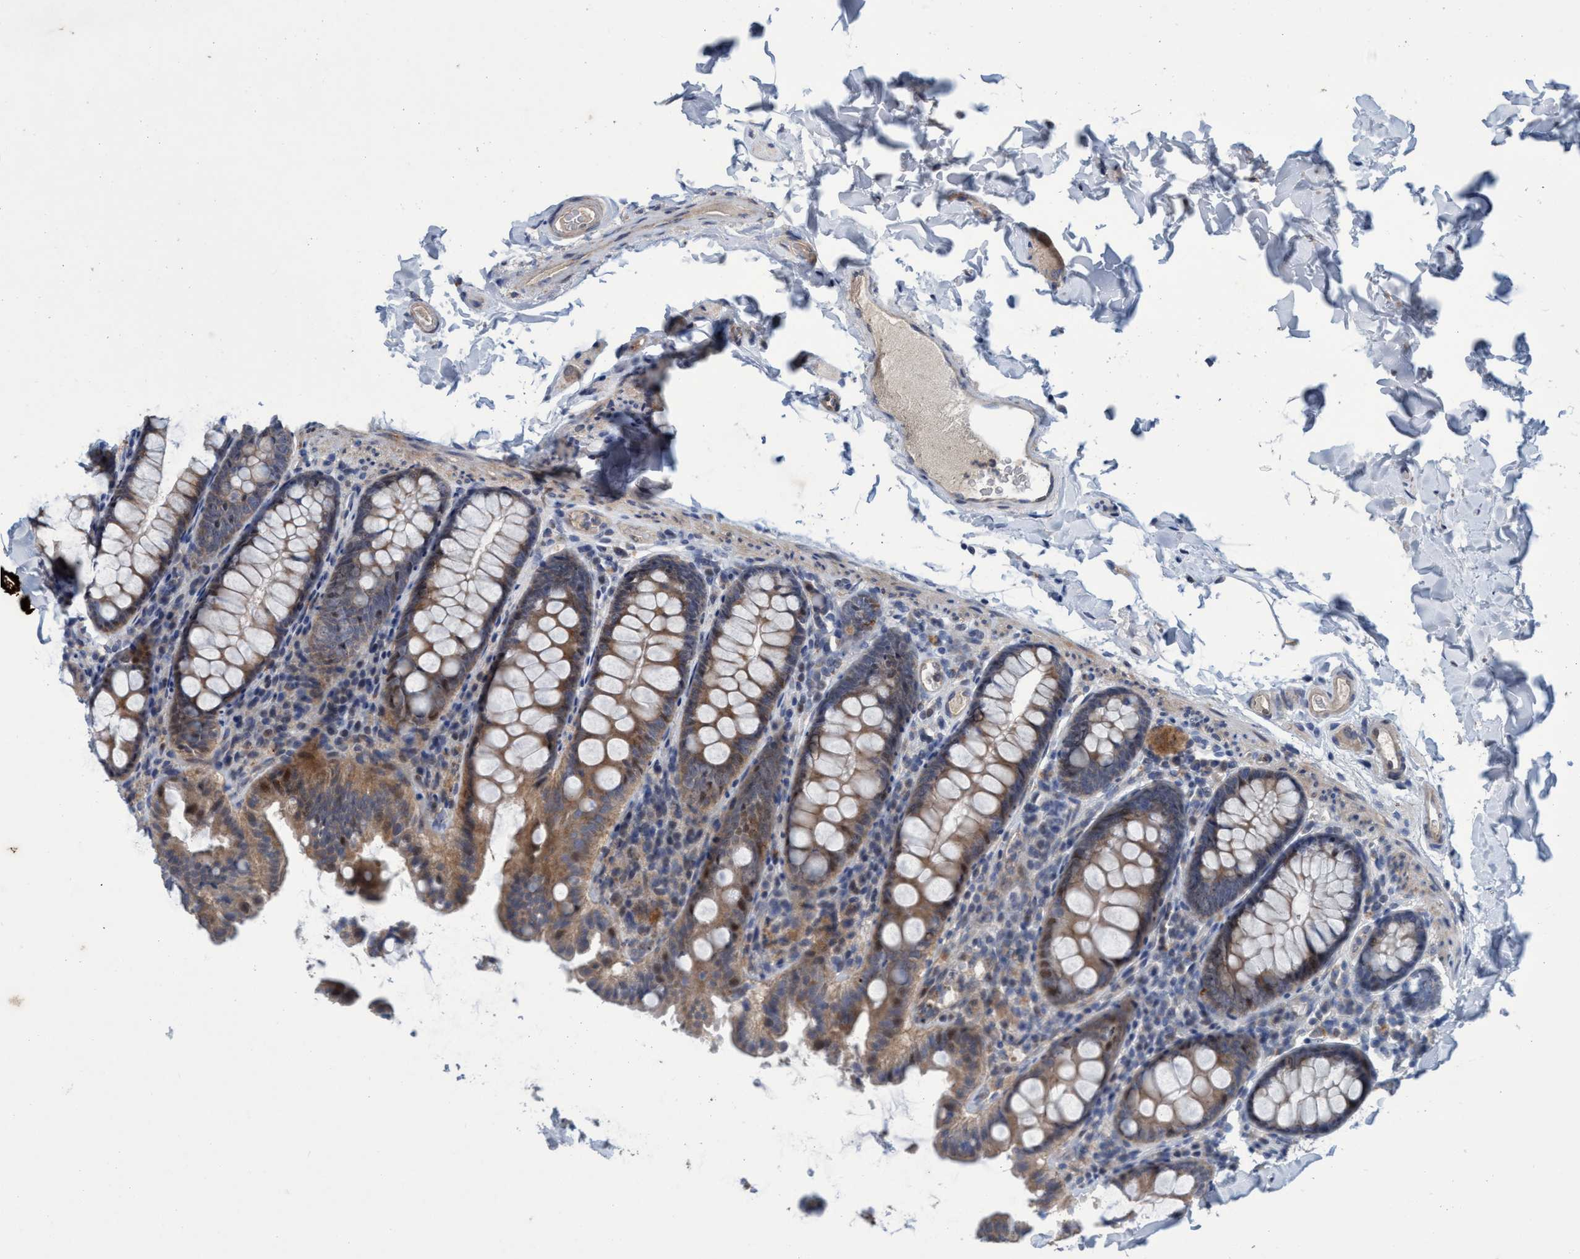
{"staining": {"intensity": "weak", "quantity": ">75%", "location": "cytoplasmic/membranous"}, "tissue": "colon", "cell_type": "Endothelial cells", "image_type": "normal", "snomed": [{"axis": "morphology", "description": "Normal tissue, NOS"}, {"axis": "topography", "description": "Colon"}], "caption": "Protein expression analysis of normal colon exhibits weak cytoplasmic/membranous staining in approximately >75% of endothelial cells. (Stains: DAB (3,3'-diaminobenzidine) in brown, nuclei in blue, Microscopy: brightfield microscopy at high magnification).", "gene": "ZNF677", "patient": {"sex": "female", "age": 61}}